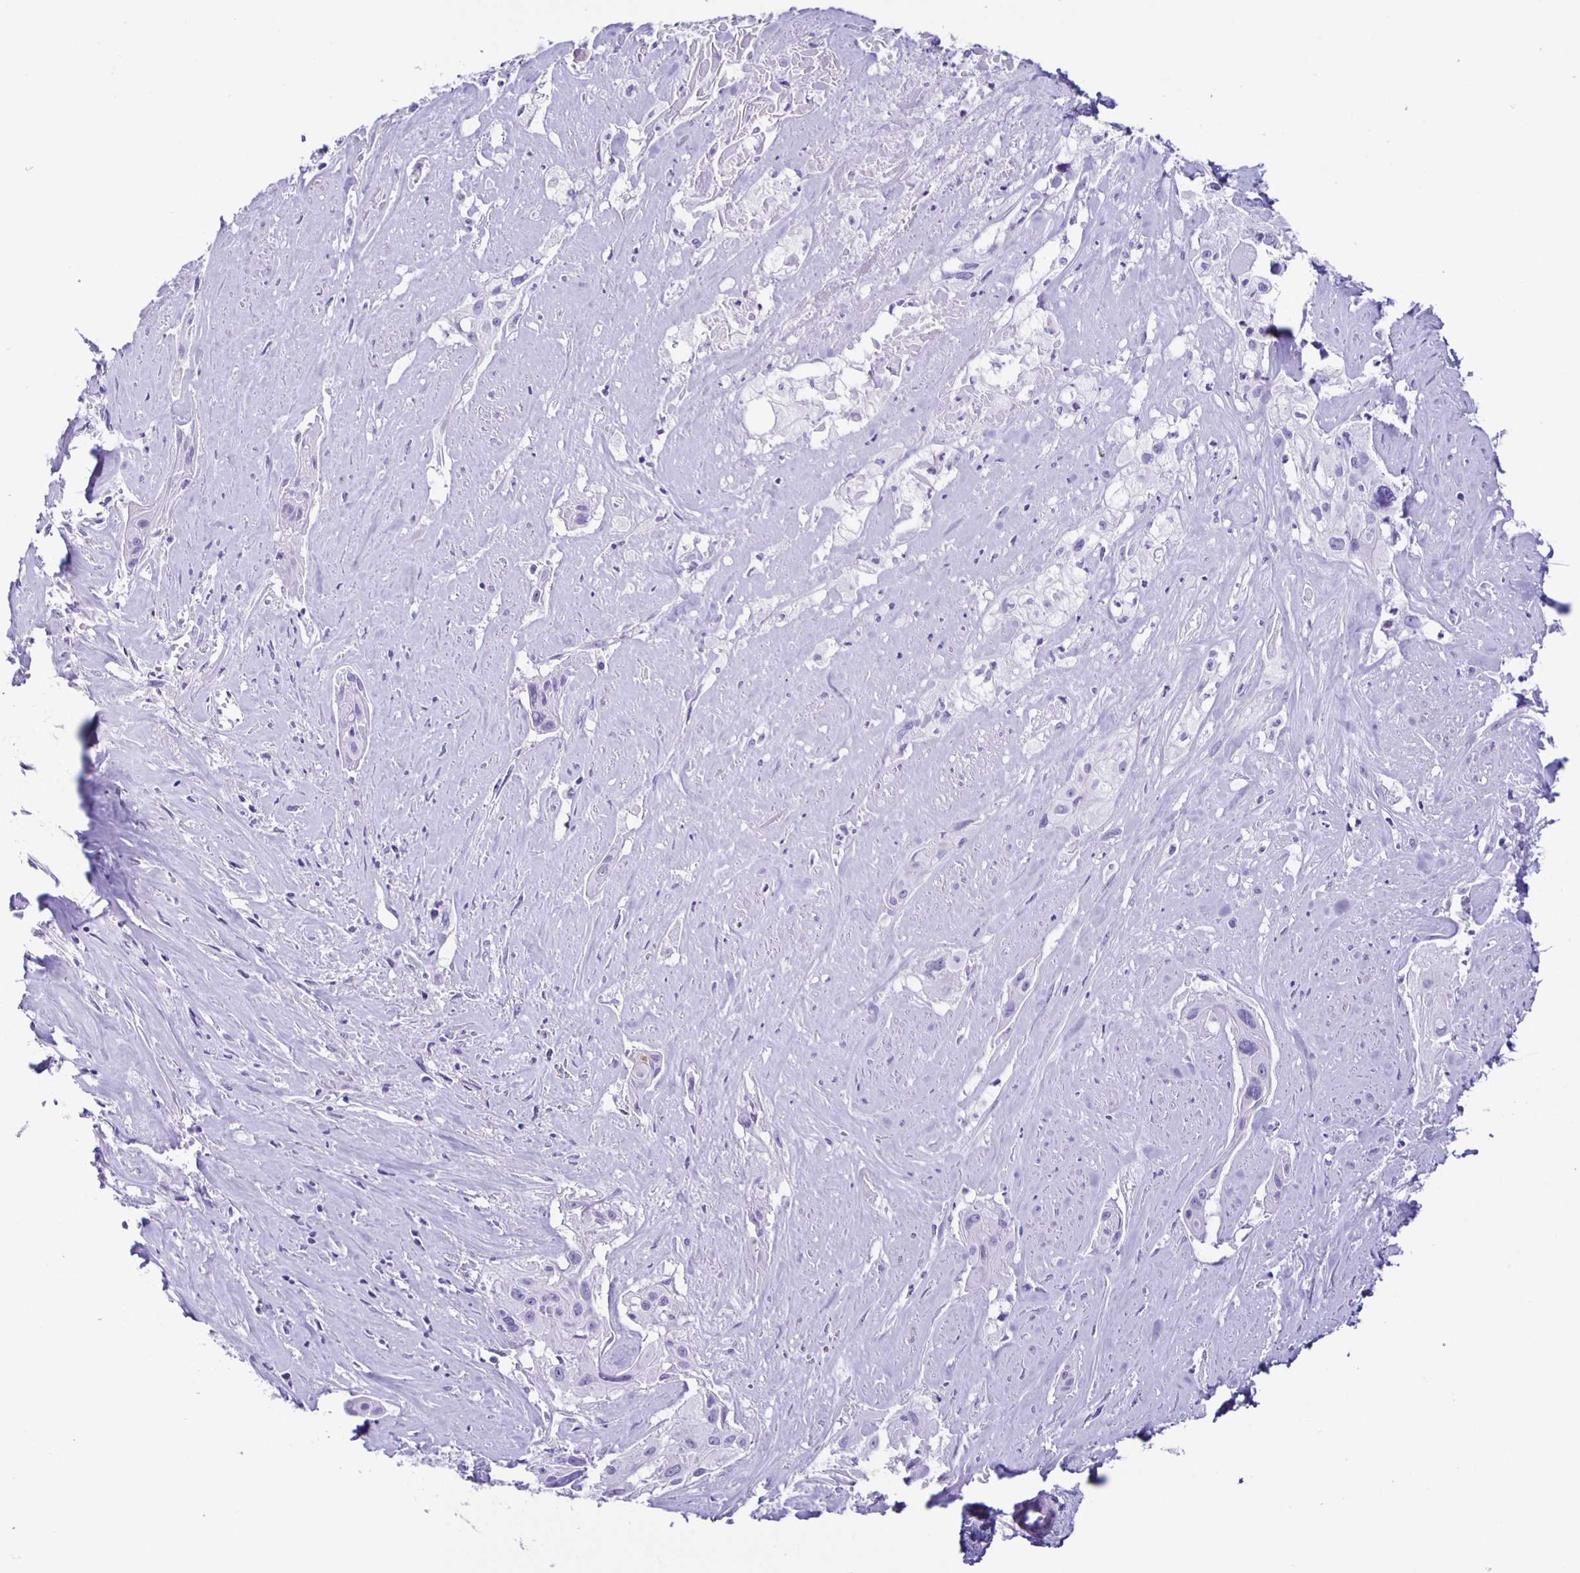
{"staining": {"intensity": "negative", "quantity": "none", "location": "none"}, "tissue": "cervical cancer", "cell_type": "Tumor cells", "image_type": "cancer", "snomed": [{"axis": "morphology", "description": "Squamous cell carcinoma, NOS"}, {"axis": "topography", "description": "Cervix"}], "caption": "There is no significant expression in tumor cells of squamous cell carcinoma (cervical).", "gene": "AQP6", "patient": {"sex": "female", "age": 49}}